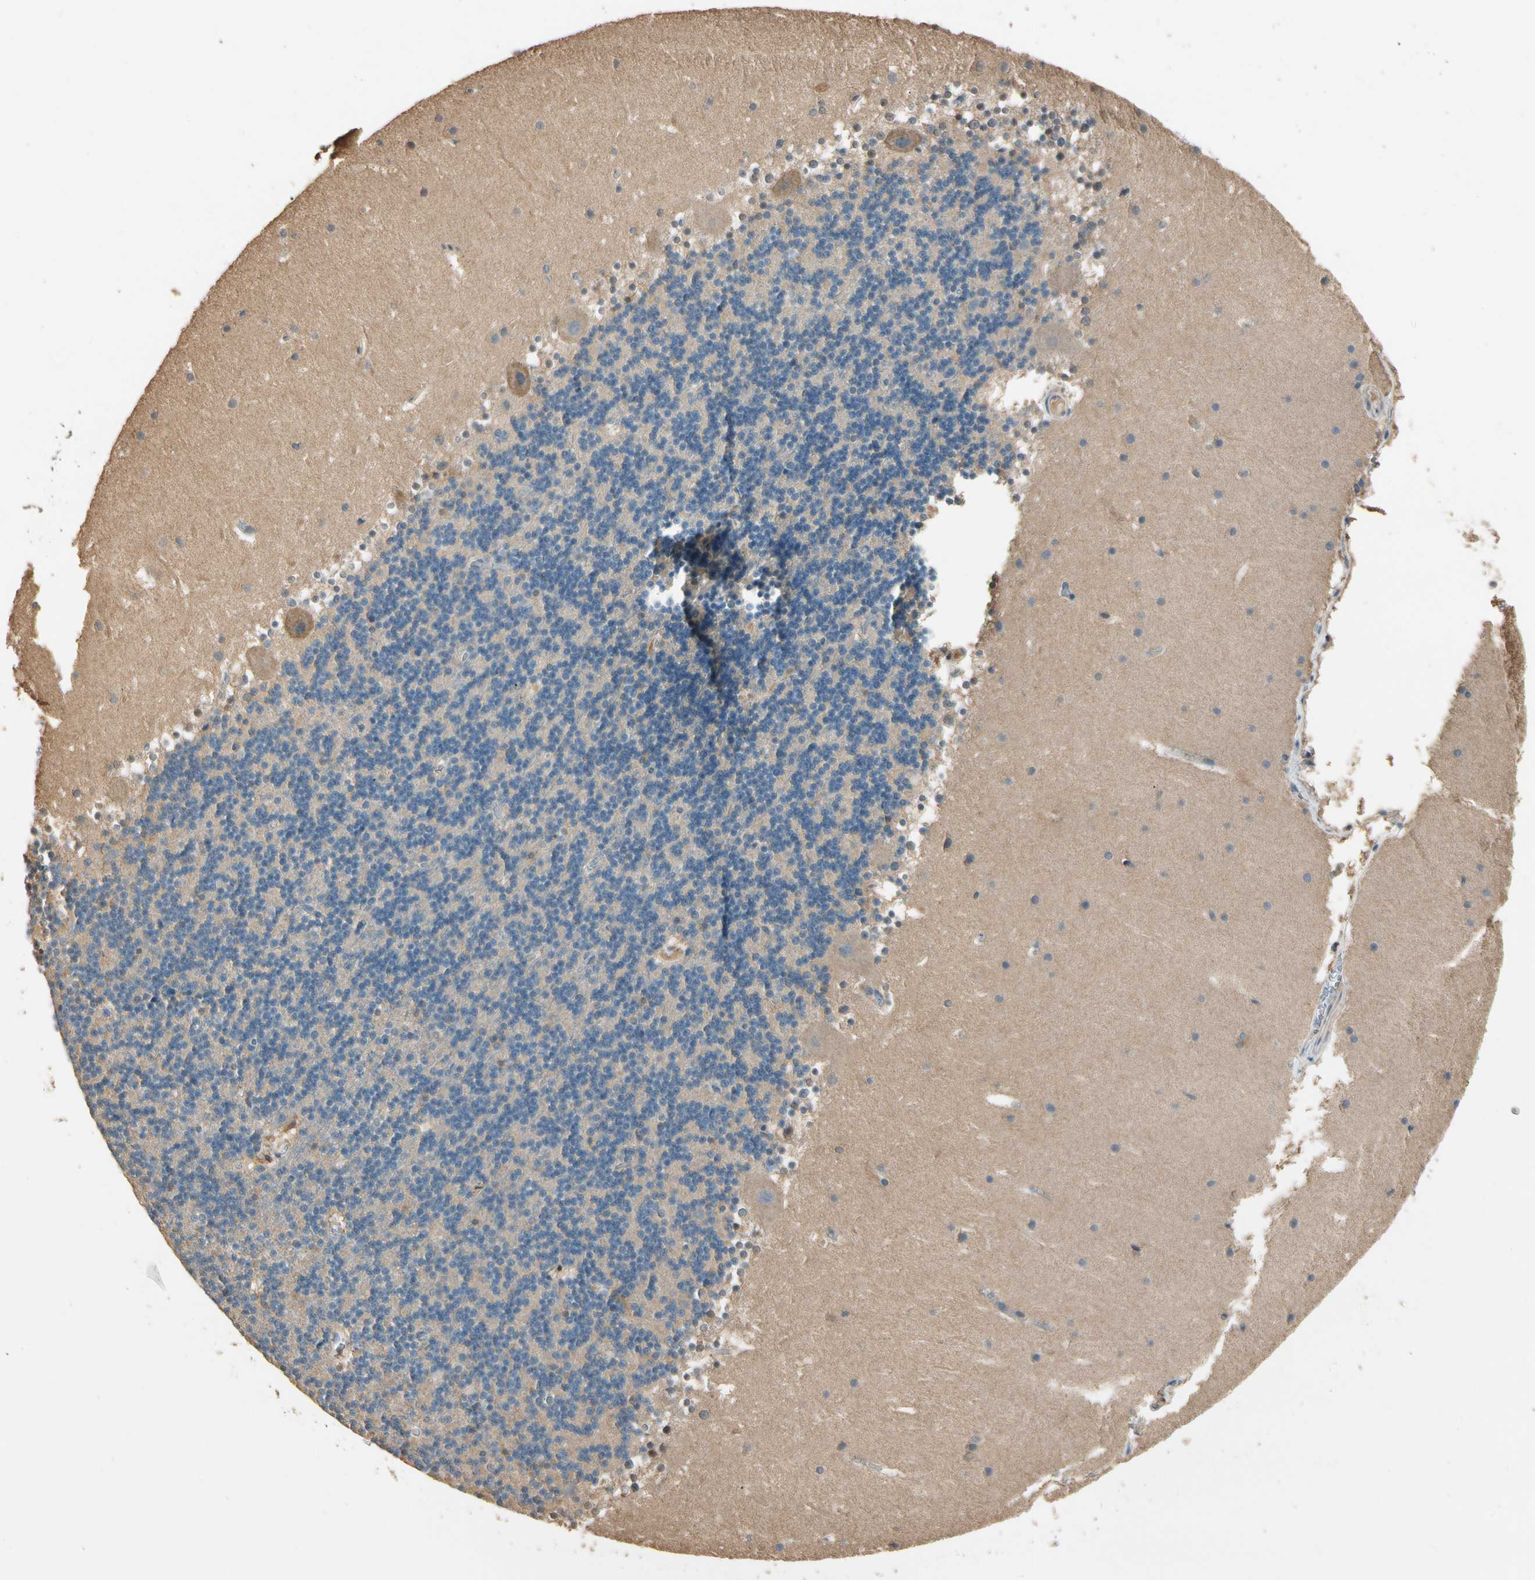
{"staining": {"intensity": "weak", "quantity": "25%-75%", "location": "cytoplasmic/membranous"}, "tissue": "cerebellum", "cell_type": "Cells in granular layer", "image_type": "normal", "snomed": [{"axis": "morphology", "description": "Normal tissue, NOS"}, {"axis": "topography", "description": "Cerebellum"}], "caption": "IHC (DAB (3,3'-diaminobenzidine)) staining of benign cerebellum exhibits weak cytoplasmic/membranous protein expression in about 25%-75% of cells in granular layer. The staining is performed using DAB brown chromogen to label protein expression. The nuclei are counter-stained blue using hematoxylin.", "gene": "CDH6", "patient": {"sex": "male", "age": 45}}